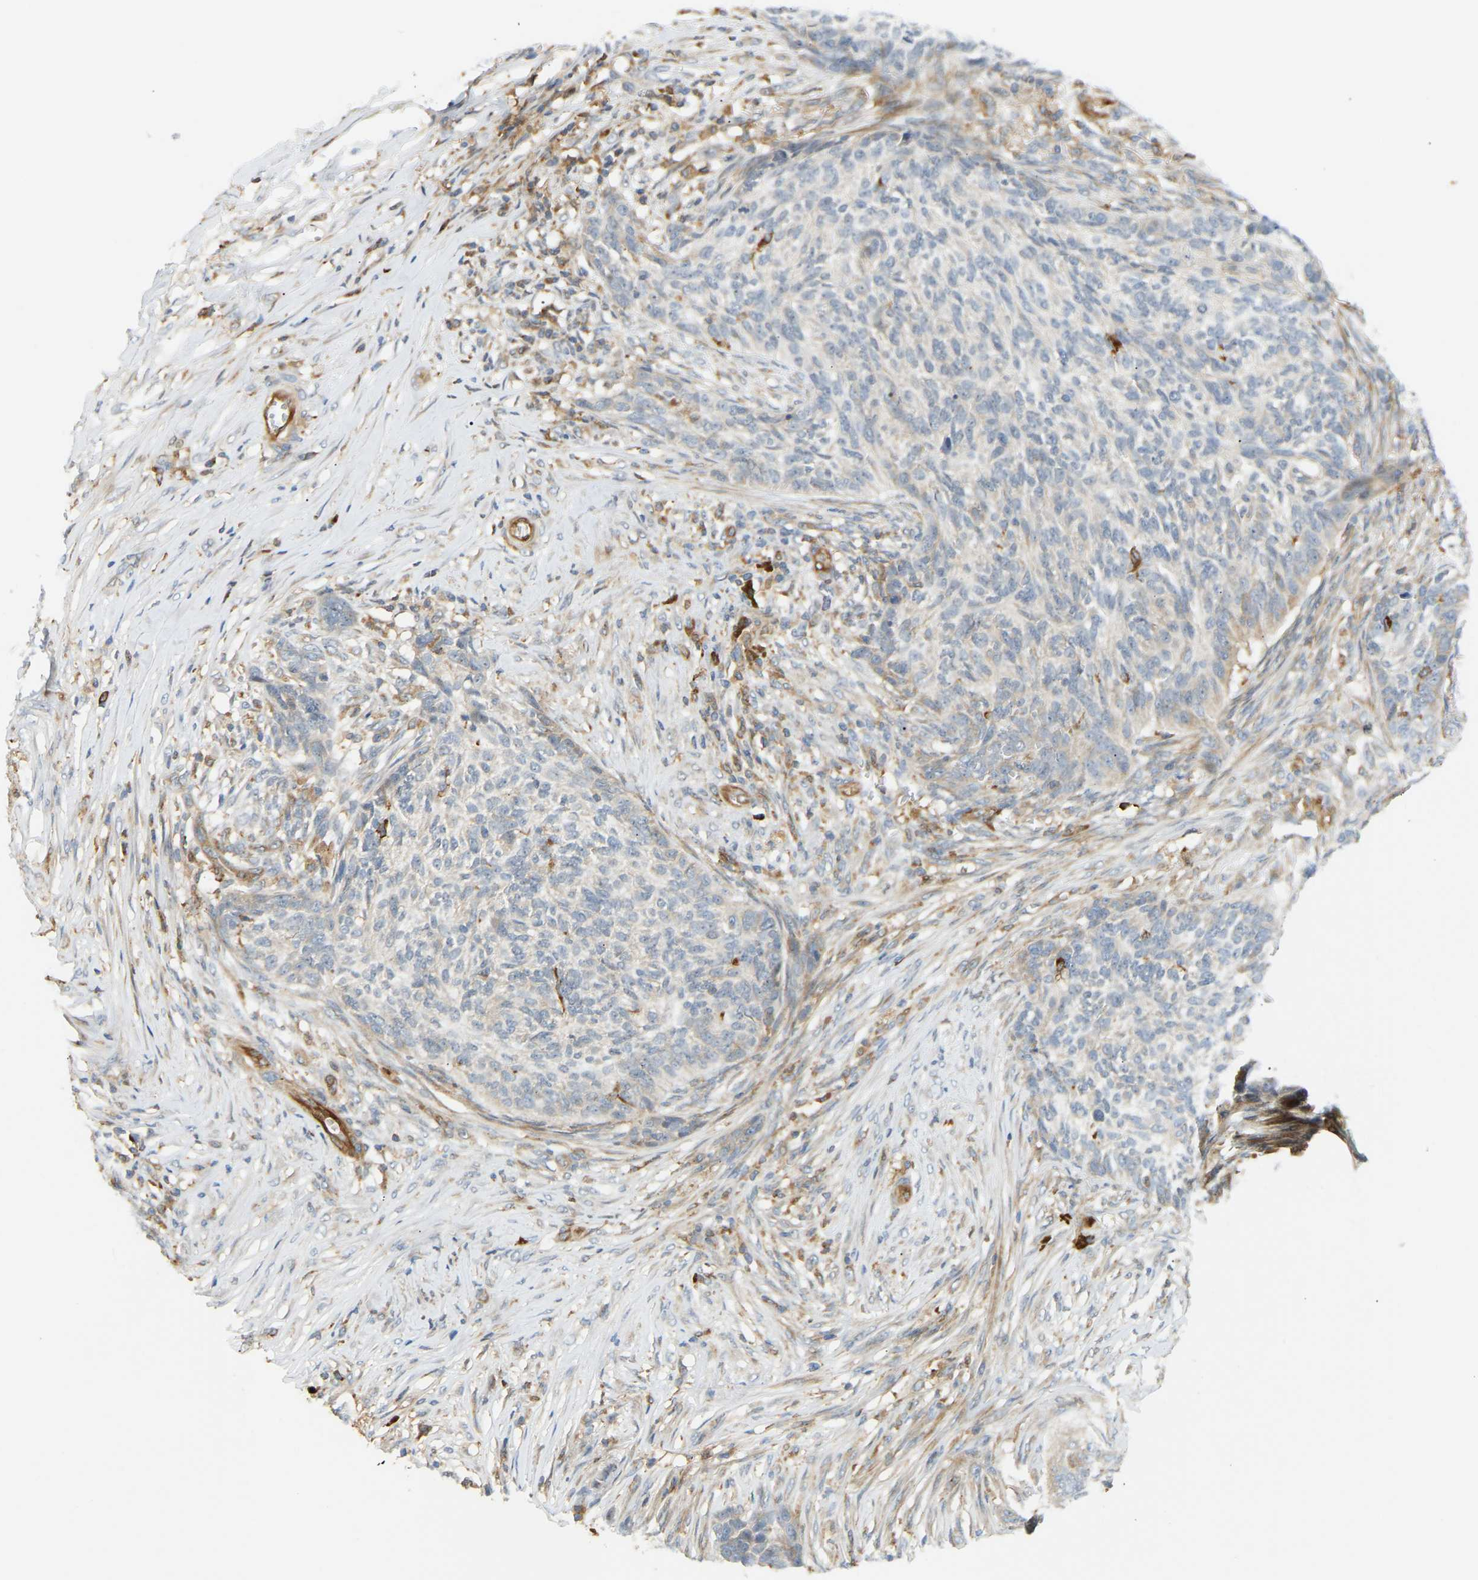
{"staining": {"intensity": "weak", "quantity": "25%-75%", "location": "cytoplasmic/membranous"}, "tissue": "skin cancer", "cell_type": "Tumor cells", "image_type": "cancer", "snomed": [{"axis": "morphology", "description": "Basal cell carcinoma"}, {"axis": "topography", "description": "Skin"}], "caption": "Skin cancer (basal cell carcinoma) stained for a protein shows weak cytoplasmic/membranous positivity in tumor cells. The protein of interest is shown in brown color, while the nuclei are stained blue.", "gene": "PLCG2", "patient": {"sex": "male", "age": 85}}